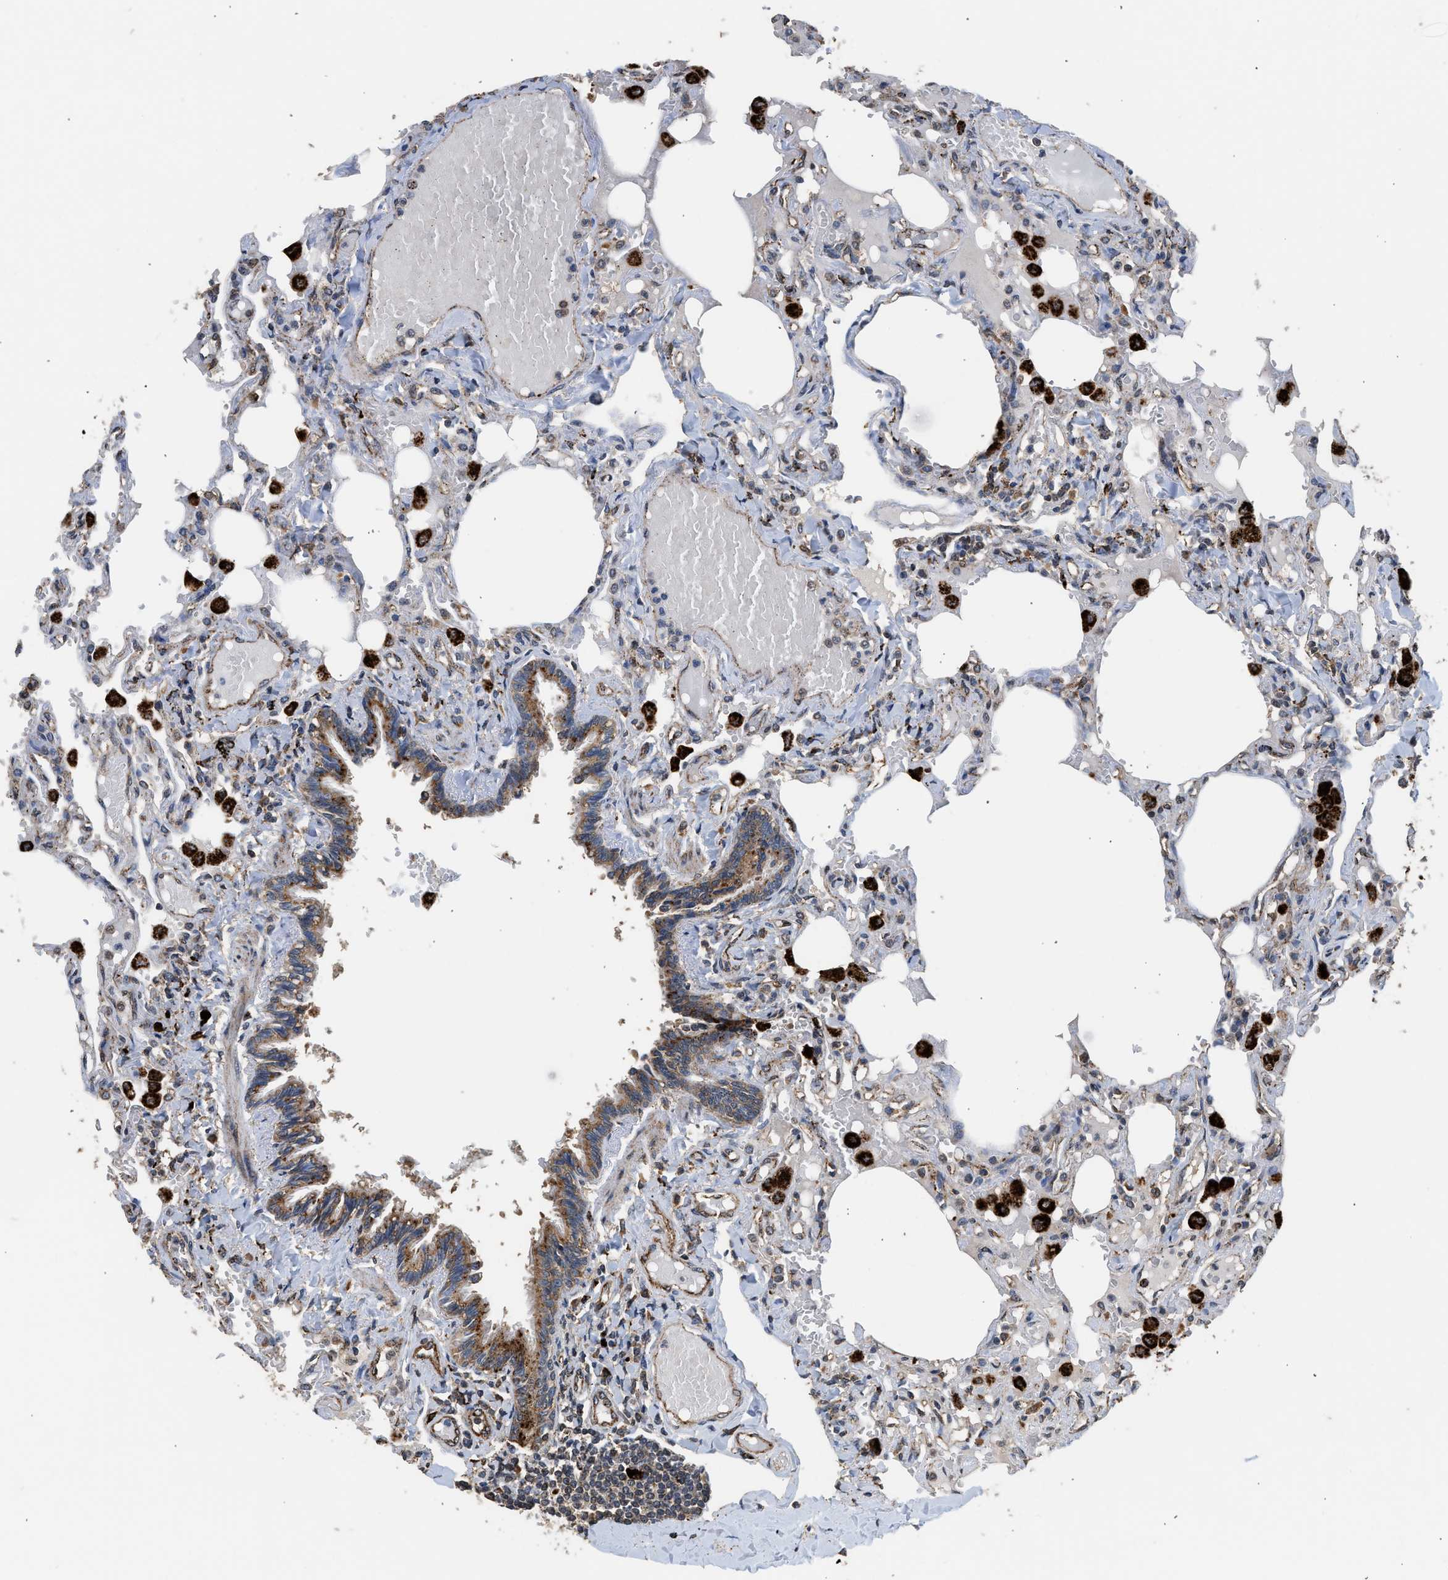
{"staining": {"intensity": "weak", "quantity": "25%-75%", "location": "cytoplasmic/membranous"}, "tissue": "lung", "cell_type": "Alveolar cells", "image_type": "normal", "snomed": [{"axis": "morphology", "description": "Normal tissue, NOS"}, {"axis": "topography", "description": "Lung"}], "caption": "Lung stained with a brown dye displays weak cytoplasmic/membranous positive positivity in approximately 25%-75% of alveolar cells.", "gene": "CTSV", "patient": {"sex": "male", "age": 21}}